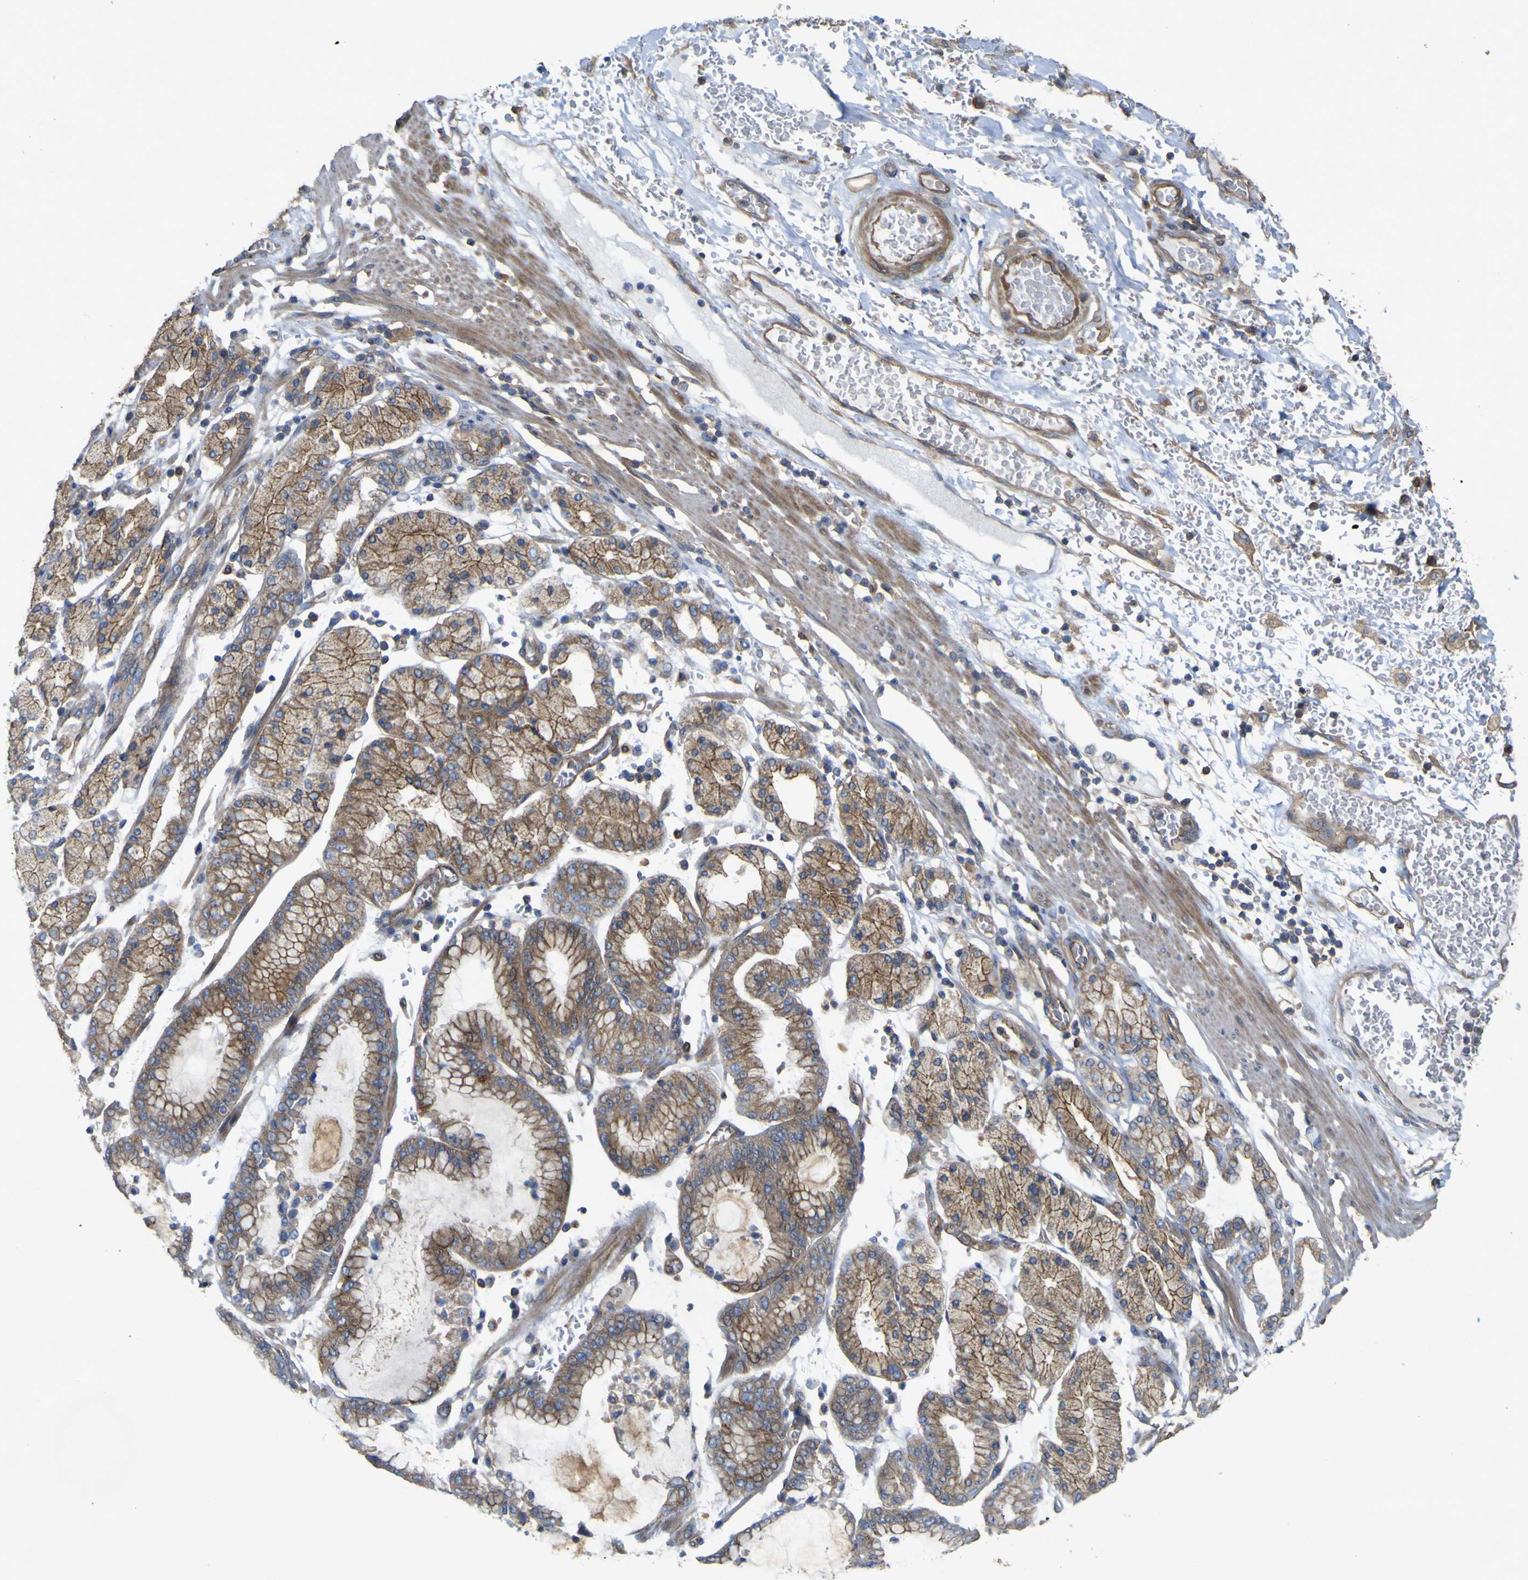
{"staining": {"intensity": "moderate", "quantity": ">75%", "location": "cytoplasmic/membranous"}, "tissue": "stomach cancer", "cell_type": "Tumor cells", "image_type": "cancer", "snomed": [{"axis": "morphology", "description": "Normal tissue, NOS"}, {"axis": "morphology", "description": "Adenocarcinoma, NOS"}, {"axis": "topography", "description": "Stomach, upper"}, {"axis": "topography", "description": "Stomach"}], "caption": "Stomach adenocarcinoma stained with DAB (3,3'-diaminobenzidine) immunohistochemistry displays medium levels of moderate cytoplasmic/membranous staining in approximately >75% of tumor cells.", "gene": "TNFSF15", "patient": {"sex": "male", "age": 76}}